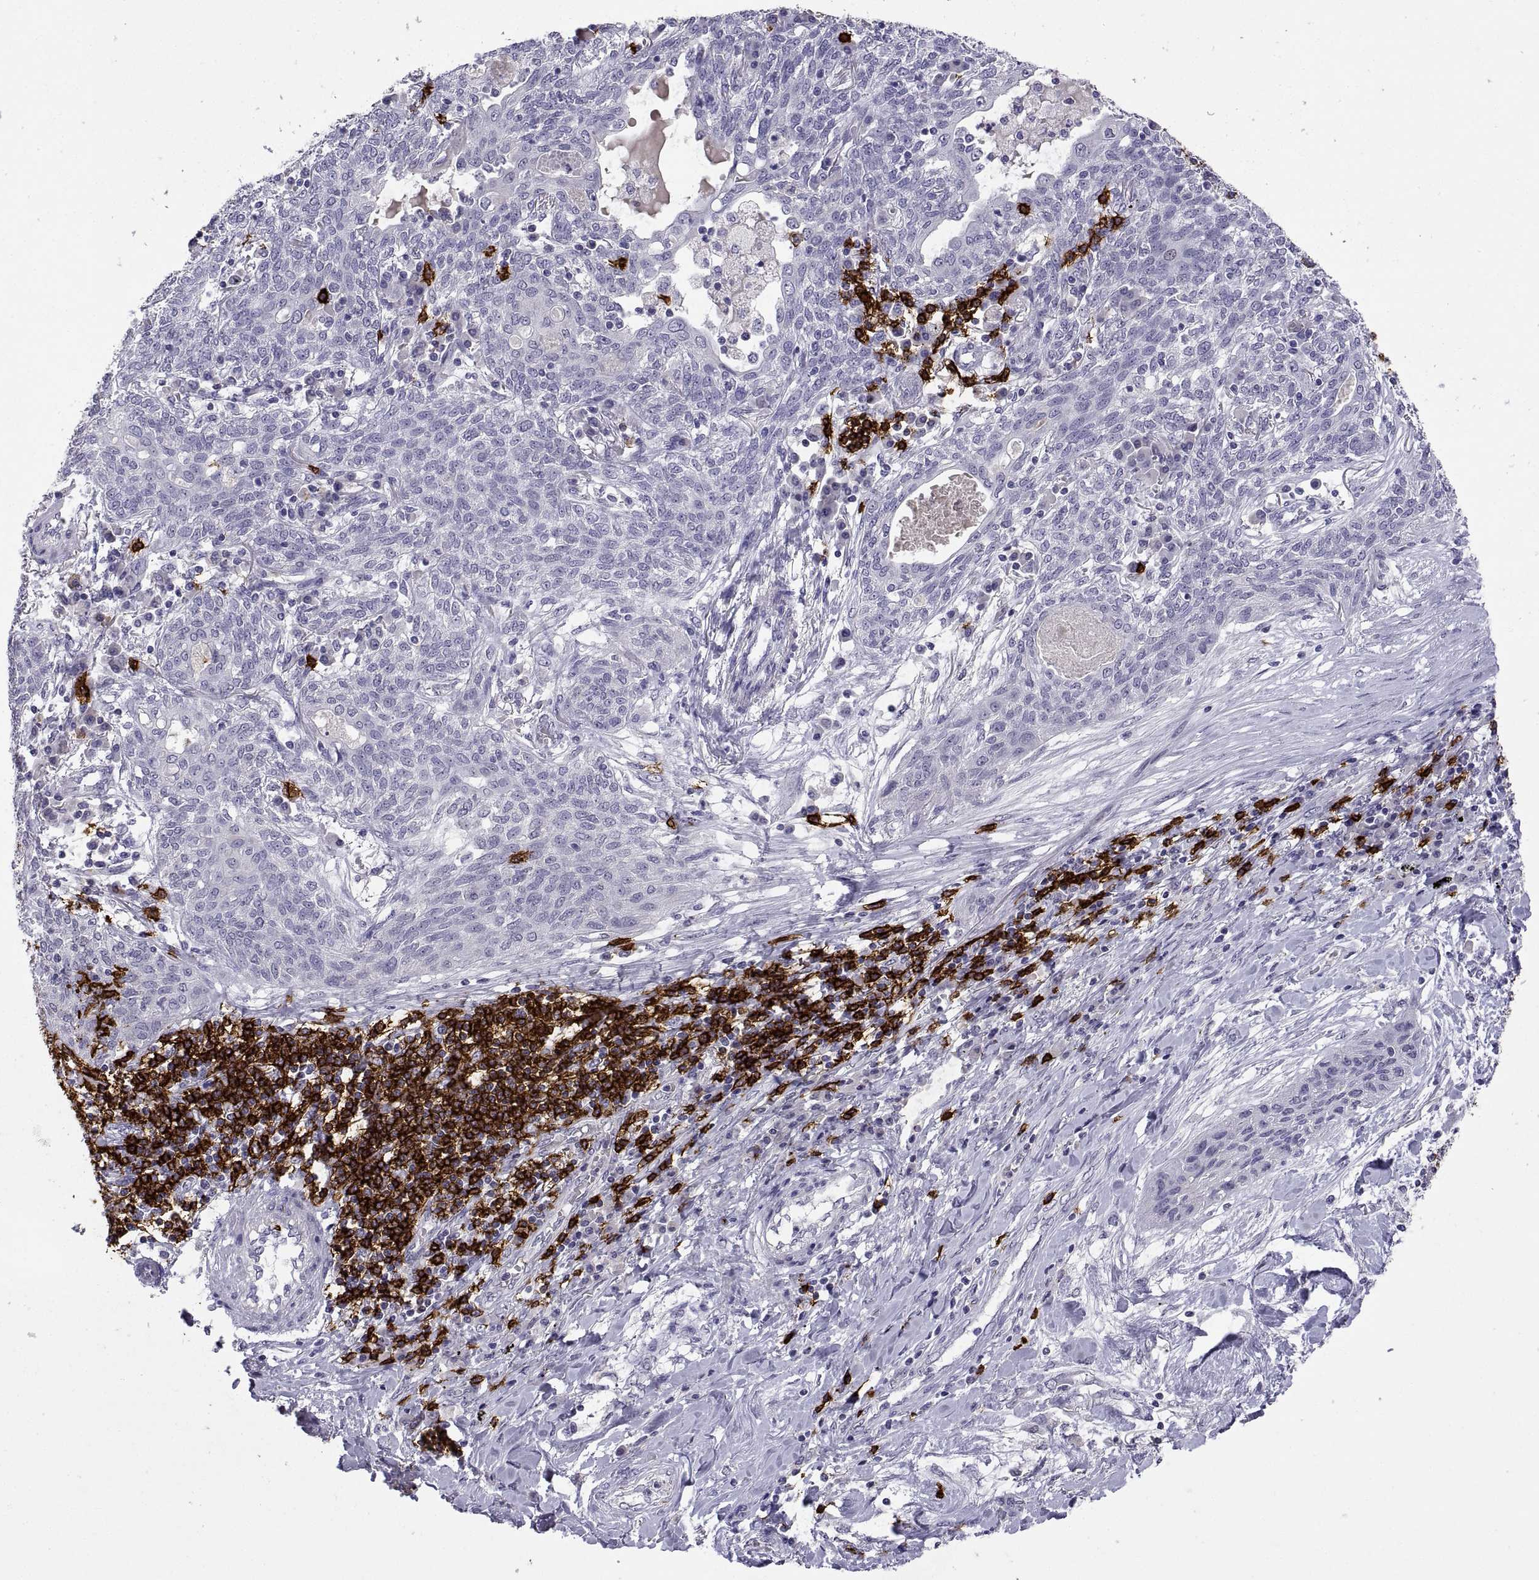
{"staining": {"intensity": "negative", "quantity": "none", "location": "none"}, "tissue": "lung cancer", "cell_type": "Tumor cells", "image_type": "cancer", "snomed": [{"axis": "morphology", "description": "Squamous cell carcinoma, NOS"}, {"axis": "topography", "description": "Lung"}], "caption": "Micrograph shows no protein positivity in tumor cells of lung cancer (squamous cell carcinoma) tissue.", "gene": "MS4A1", "patient": {"sex": "female", "age": 70}}